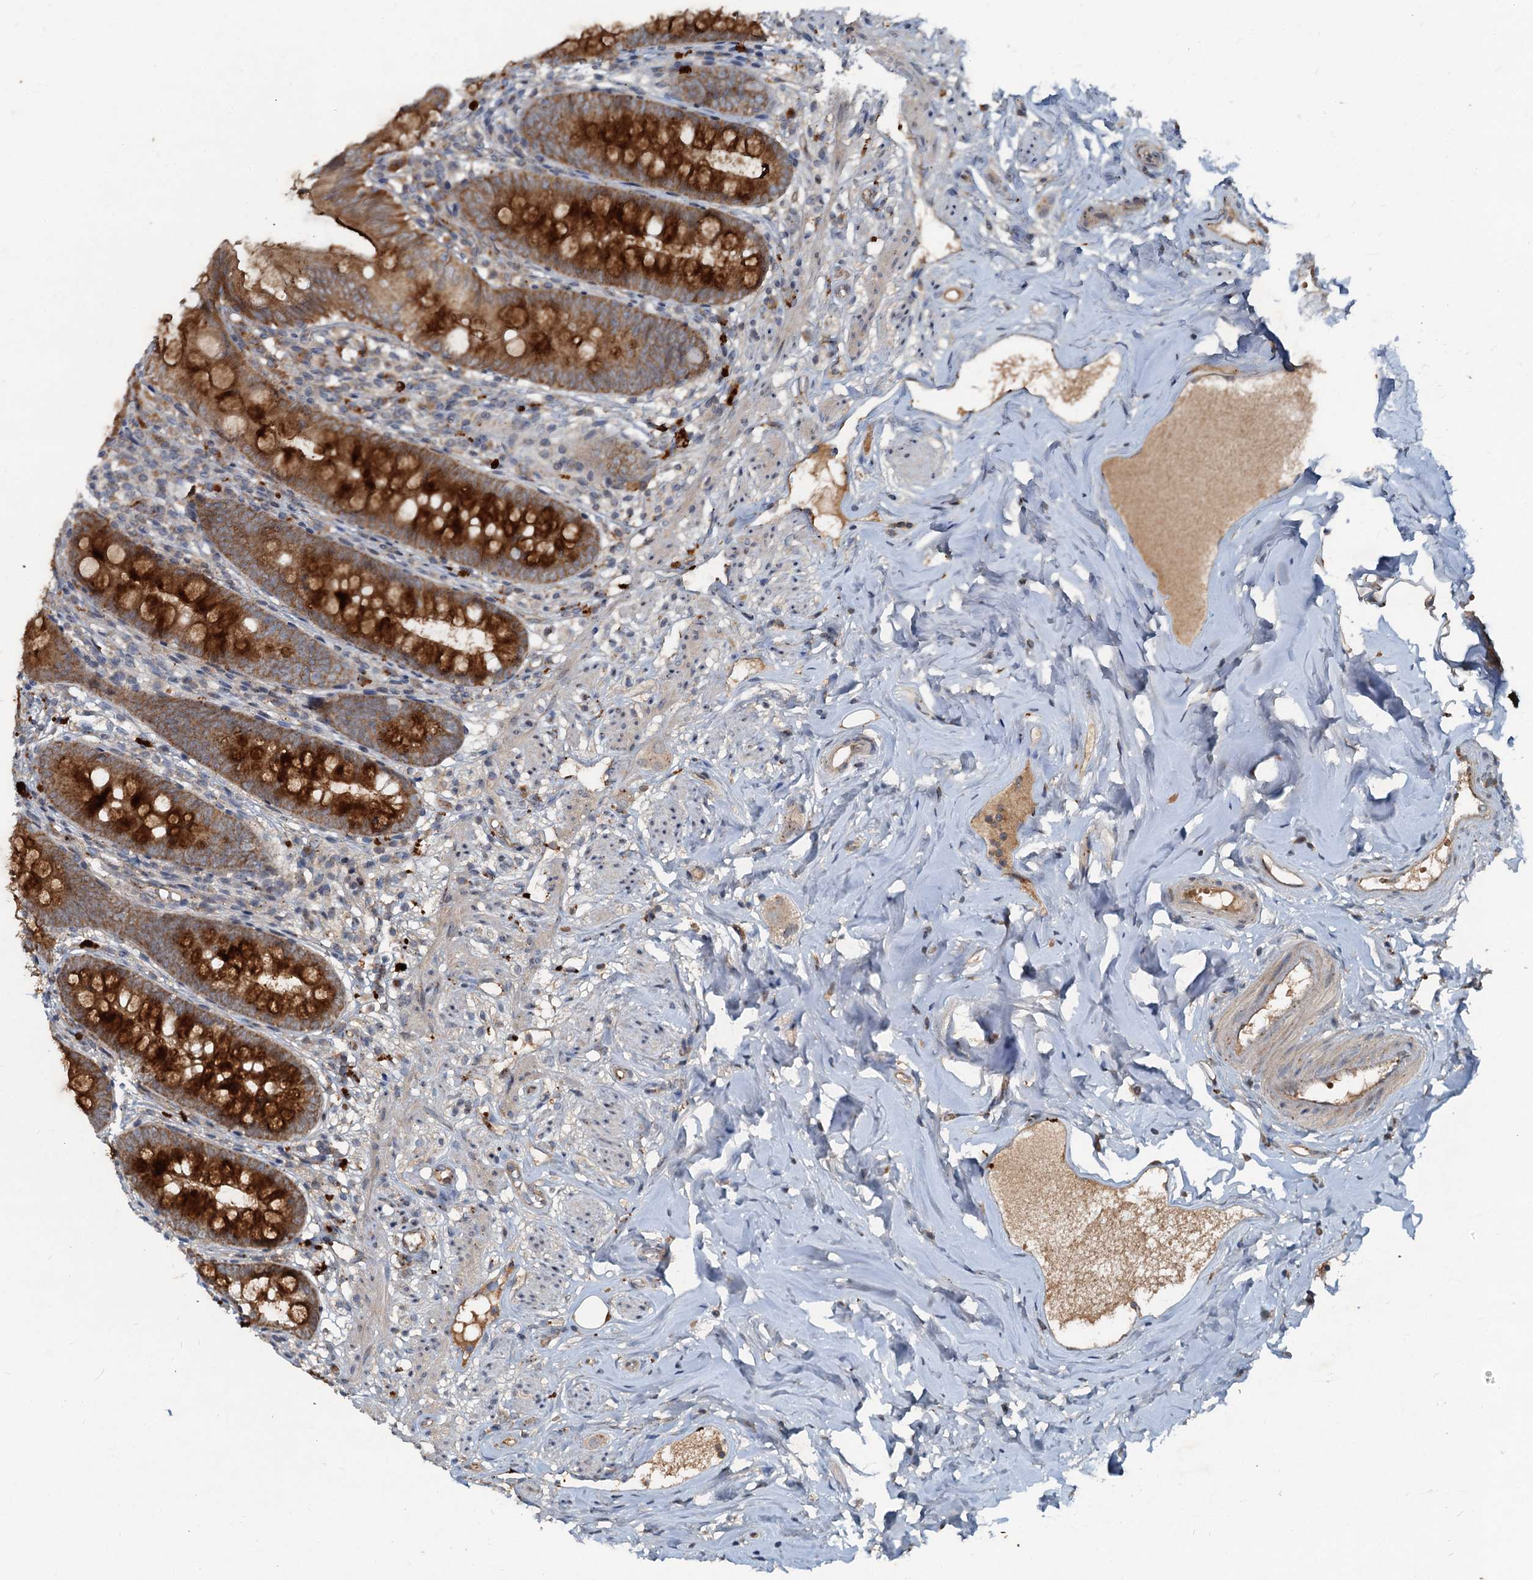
{"staining": {"intensity": "strong", "quantity": ">75%", "location": "cytoplasmic/membranous"}, "tissue": "appendix", "cell_type": "Glandular cells", "image_type": "normal", "snomed": [{"axis": "morphology", "description": "Normal tissue, NOS"}, {"axis": "topography", "description": "Appendix"}], "caption": "A photomicrograph of human appendix stained for a protein shows strong cytoplasmic/membranous brown staining in glandular cells.", "gene": "CEP68", "patient": {"sex": "female", "age": 51}}